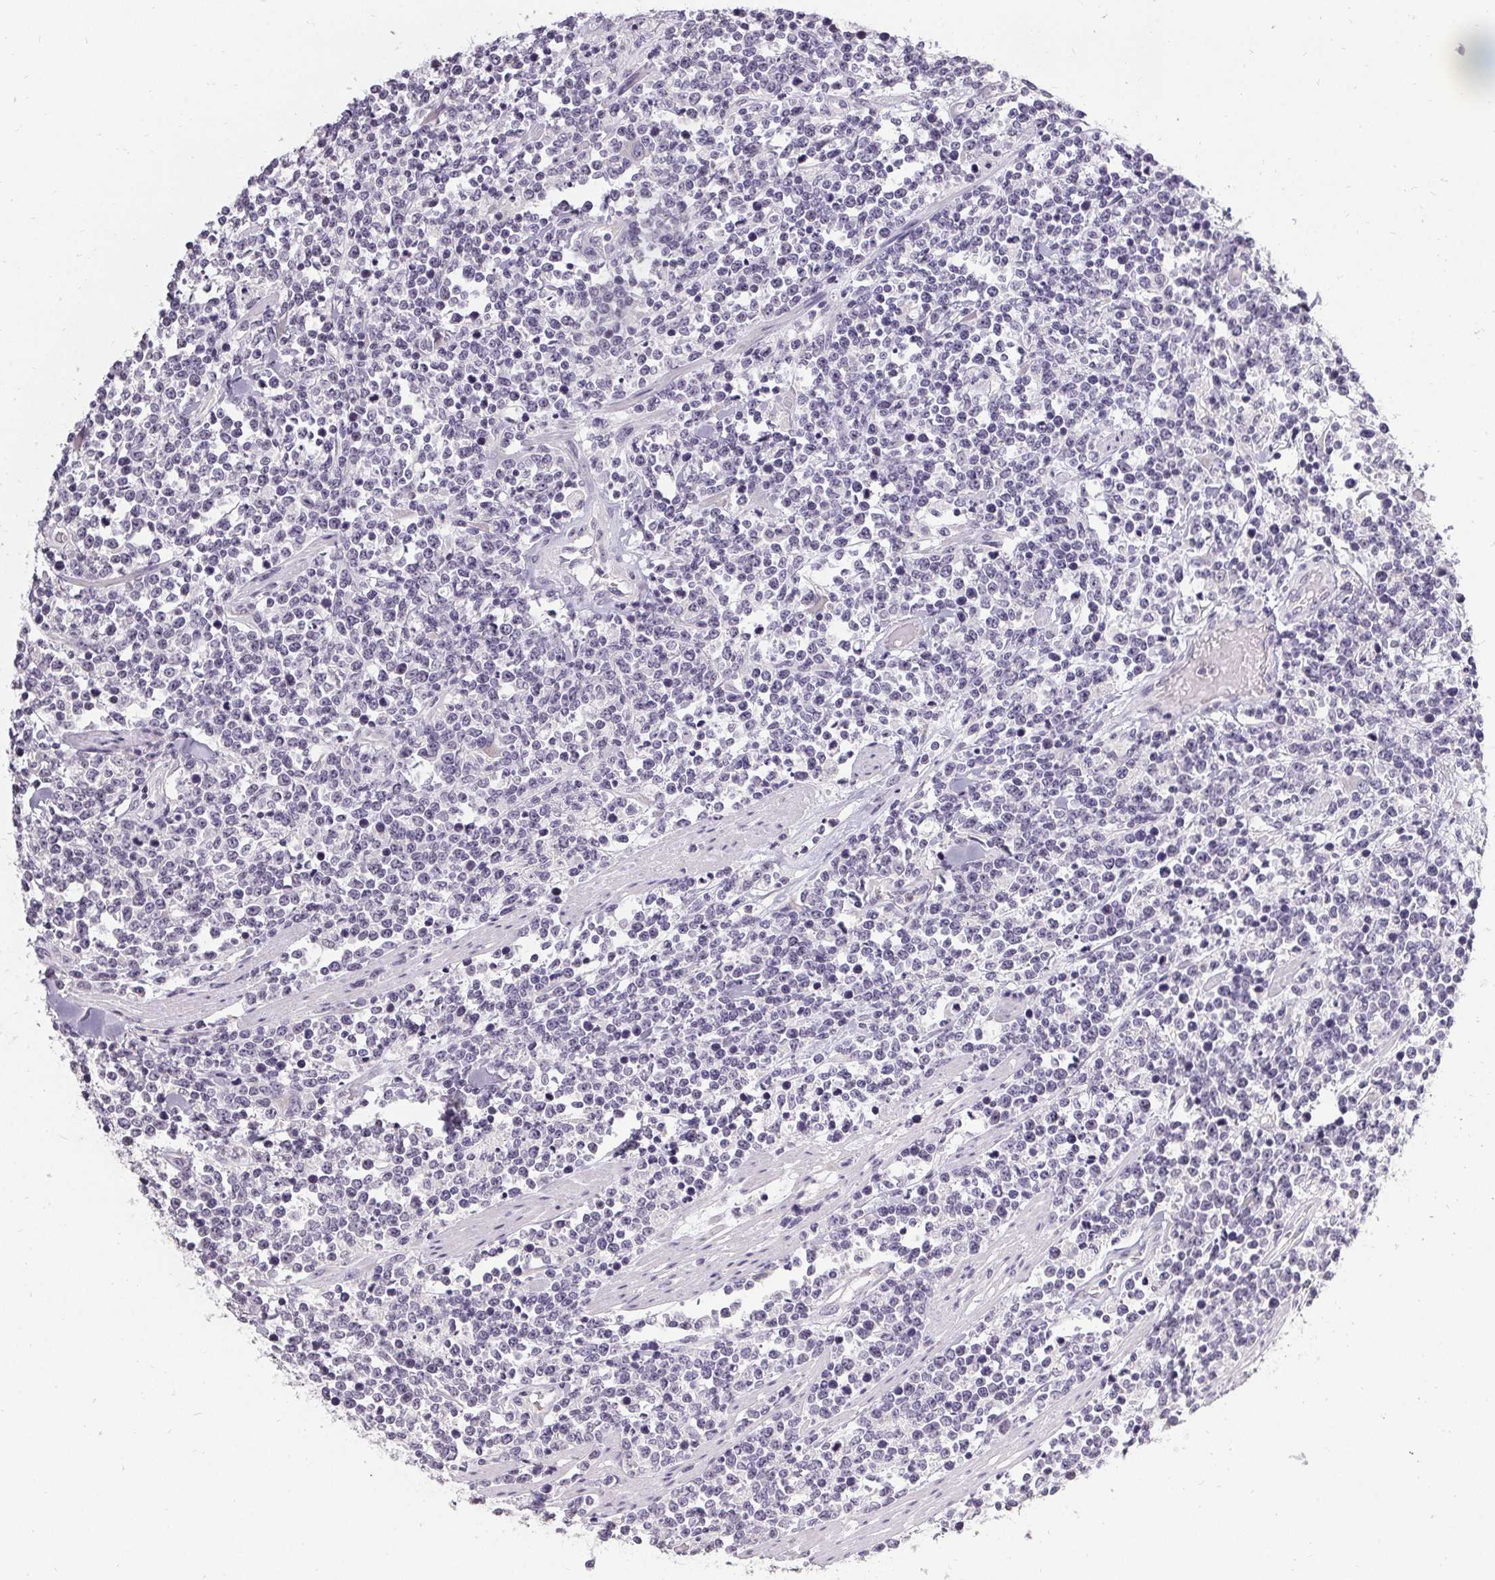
{"staining": {"intensity": "negative", "quantity": "none", "location": "none"}, "tissue": "lymphoma", "cell_type": "Tumor cells", "image_type": "cancer", "snomed": [{"axis": "morphology", "description": "Malignant lymphoma, non-Hodgkin's type, High grade"}, {"axis": "topography", "description": "Colon"}], "caption": "IHC micrograph of neoplastic tissue: human lymphoma stained with DAB (3,3'-diaminobenzidine) displays no significant protein expression in tumor cells. (DAB immunohistochemistry with hematoxylin counter stain).", "gene": "PMEL", "patient": {"sex": "male", "age": 82}}